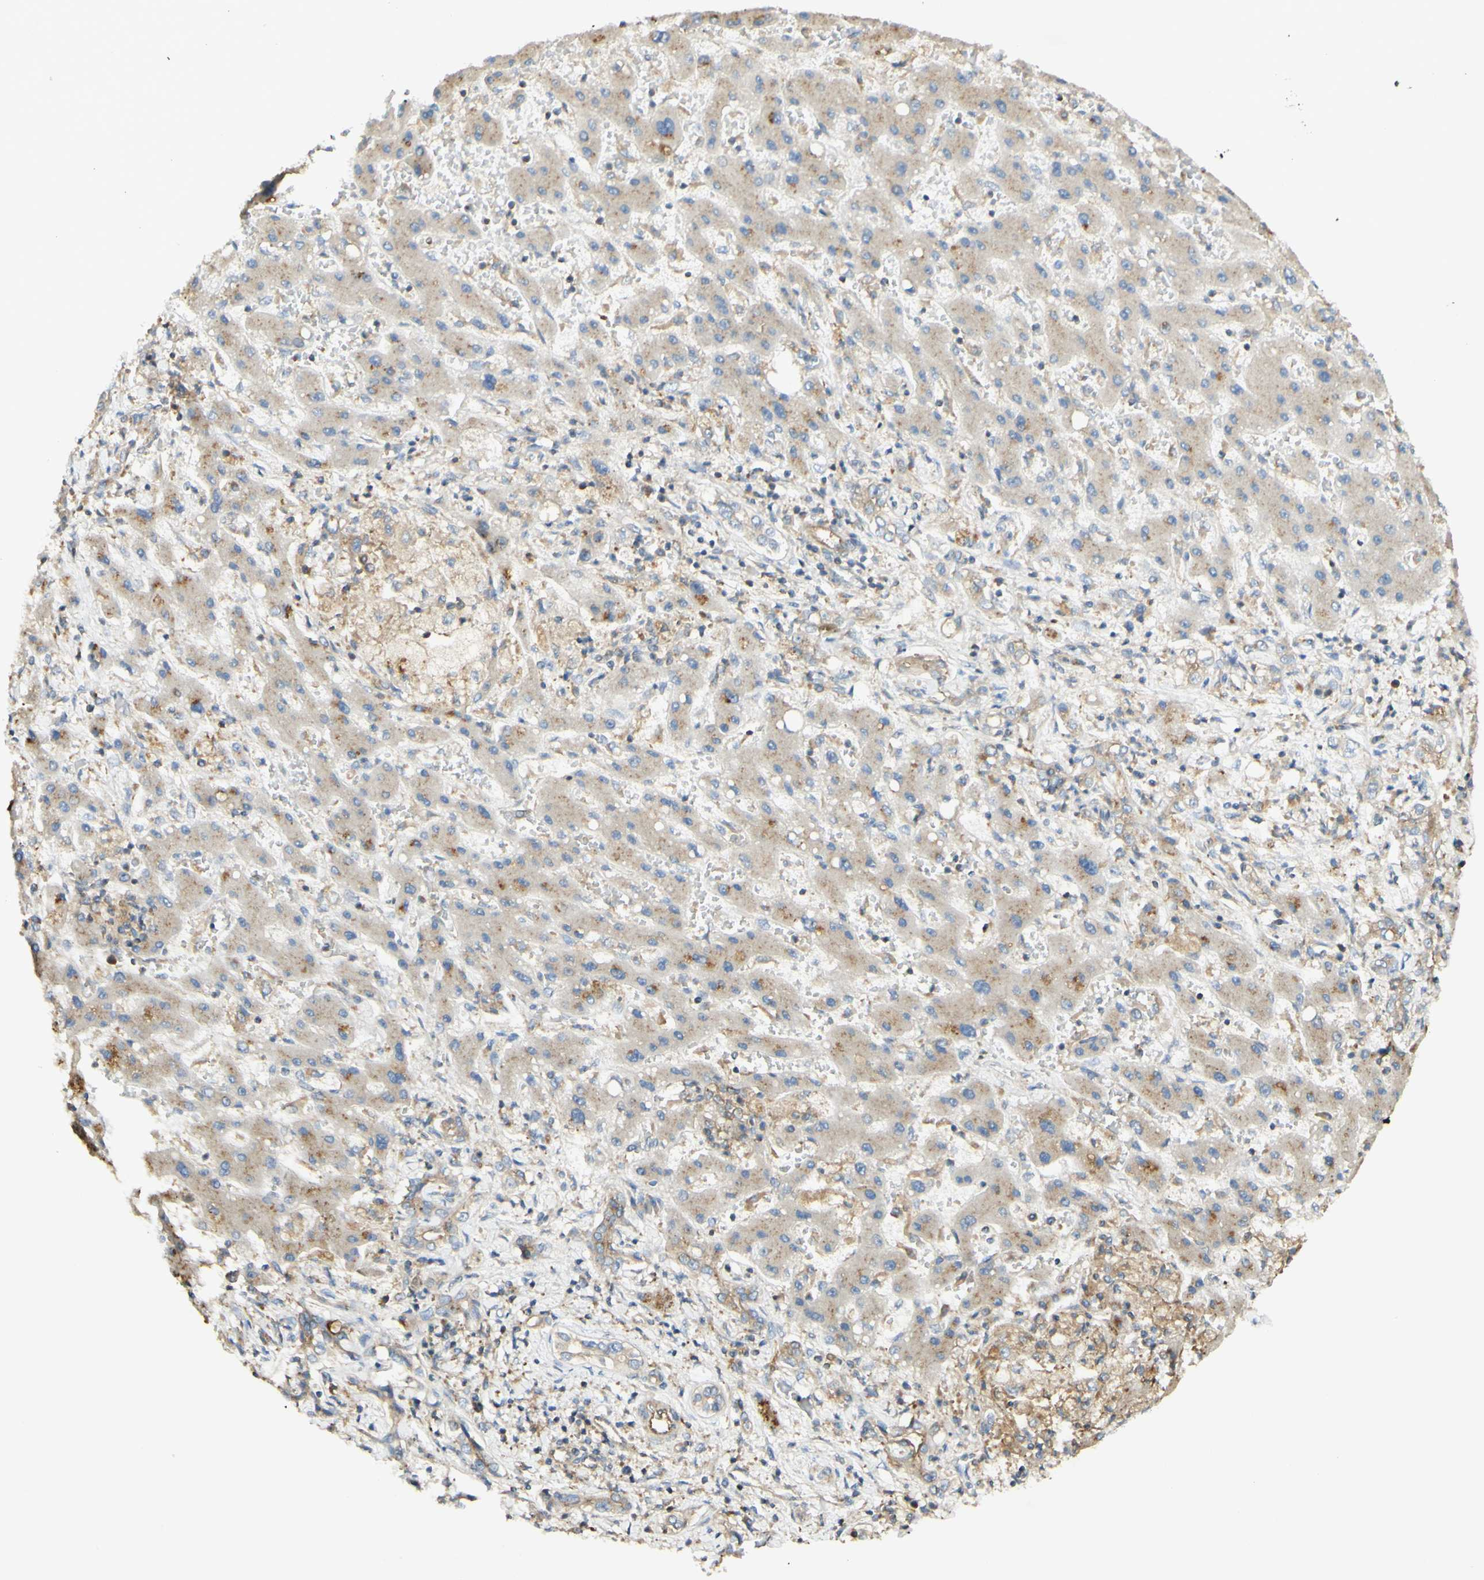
{"staining": {"intensity": "moderate", "quantity": "25%-75%", "location": "cytoplasmic/membranous"}, "tissue": "liver cancer", "cell_type": "Tumor cells", "image_type": "cancer", "snomed": [{"axis": "morphology", "description": "Cholangiocarcinoma"}, {"axis": "topography", "description": "Liver"}], "caption": "Tumor cells display medium levels of moderate cytoplasmic/membranous staining in approximately 25%-75% of cells in liver cancer. The staining is performed using DAB (3,3'-diaminobenzidine) brown chromogen to label protein expression. The nuclei are counter-stained blue using hematoxylin.", "gene": "IKBKG", "patient": {"sex": "male", "age": 50}}